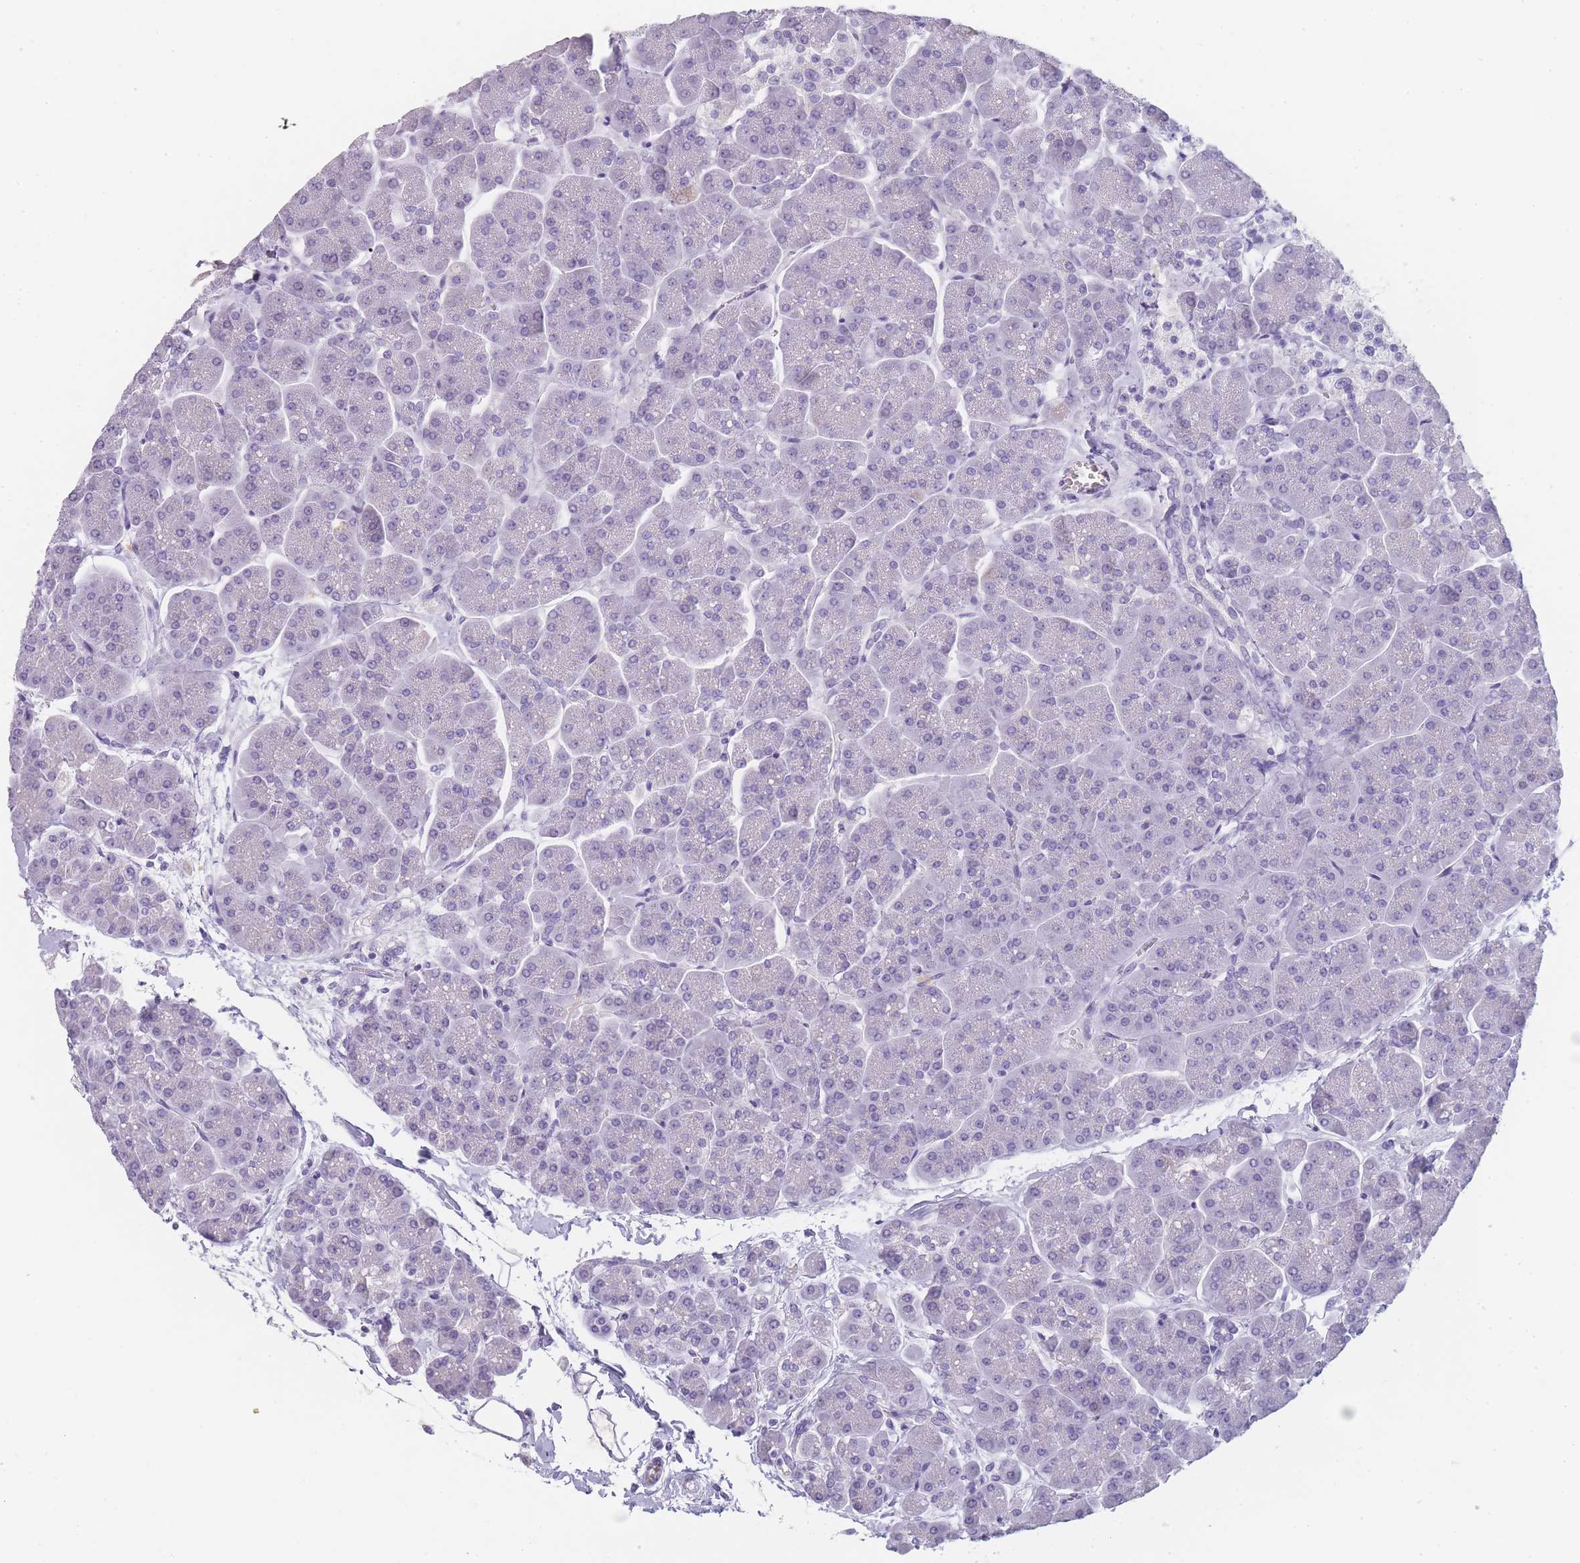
{"staining": {"intensity": "negative", "quantity": "none", "location": "none"}, "tissue": "pancreas", "cell_type": "Exocrine glandular cells", "image_type": "normal", "snomed": [{"axis": "morphology", "description": "Normal tissue, NOS"}, {"axis": "topography", "description": "Pancreas"}, {"axis": "topography", "description": "Peripheral nerve tissue"}], "caption": "This photomicrograph is of normal pancreas stained with immunohistochemistry to label a protein in brown with the nuclei are counter-stained blue. There is no positivity in exocrine glandular cells. The staining was performed using DAB to visualize the protein expression in brown, while the nuclei were stained in blue with hematoxylin (Magnification: 20x).", "gene": "TCP11X1", "patient": {"sex": "male", "age": 54}}